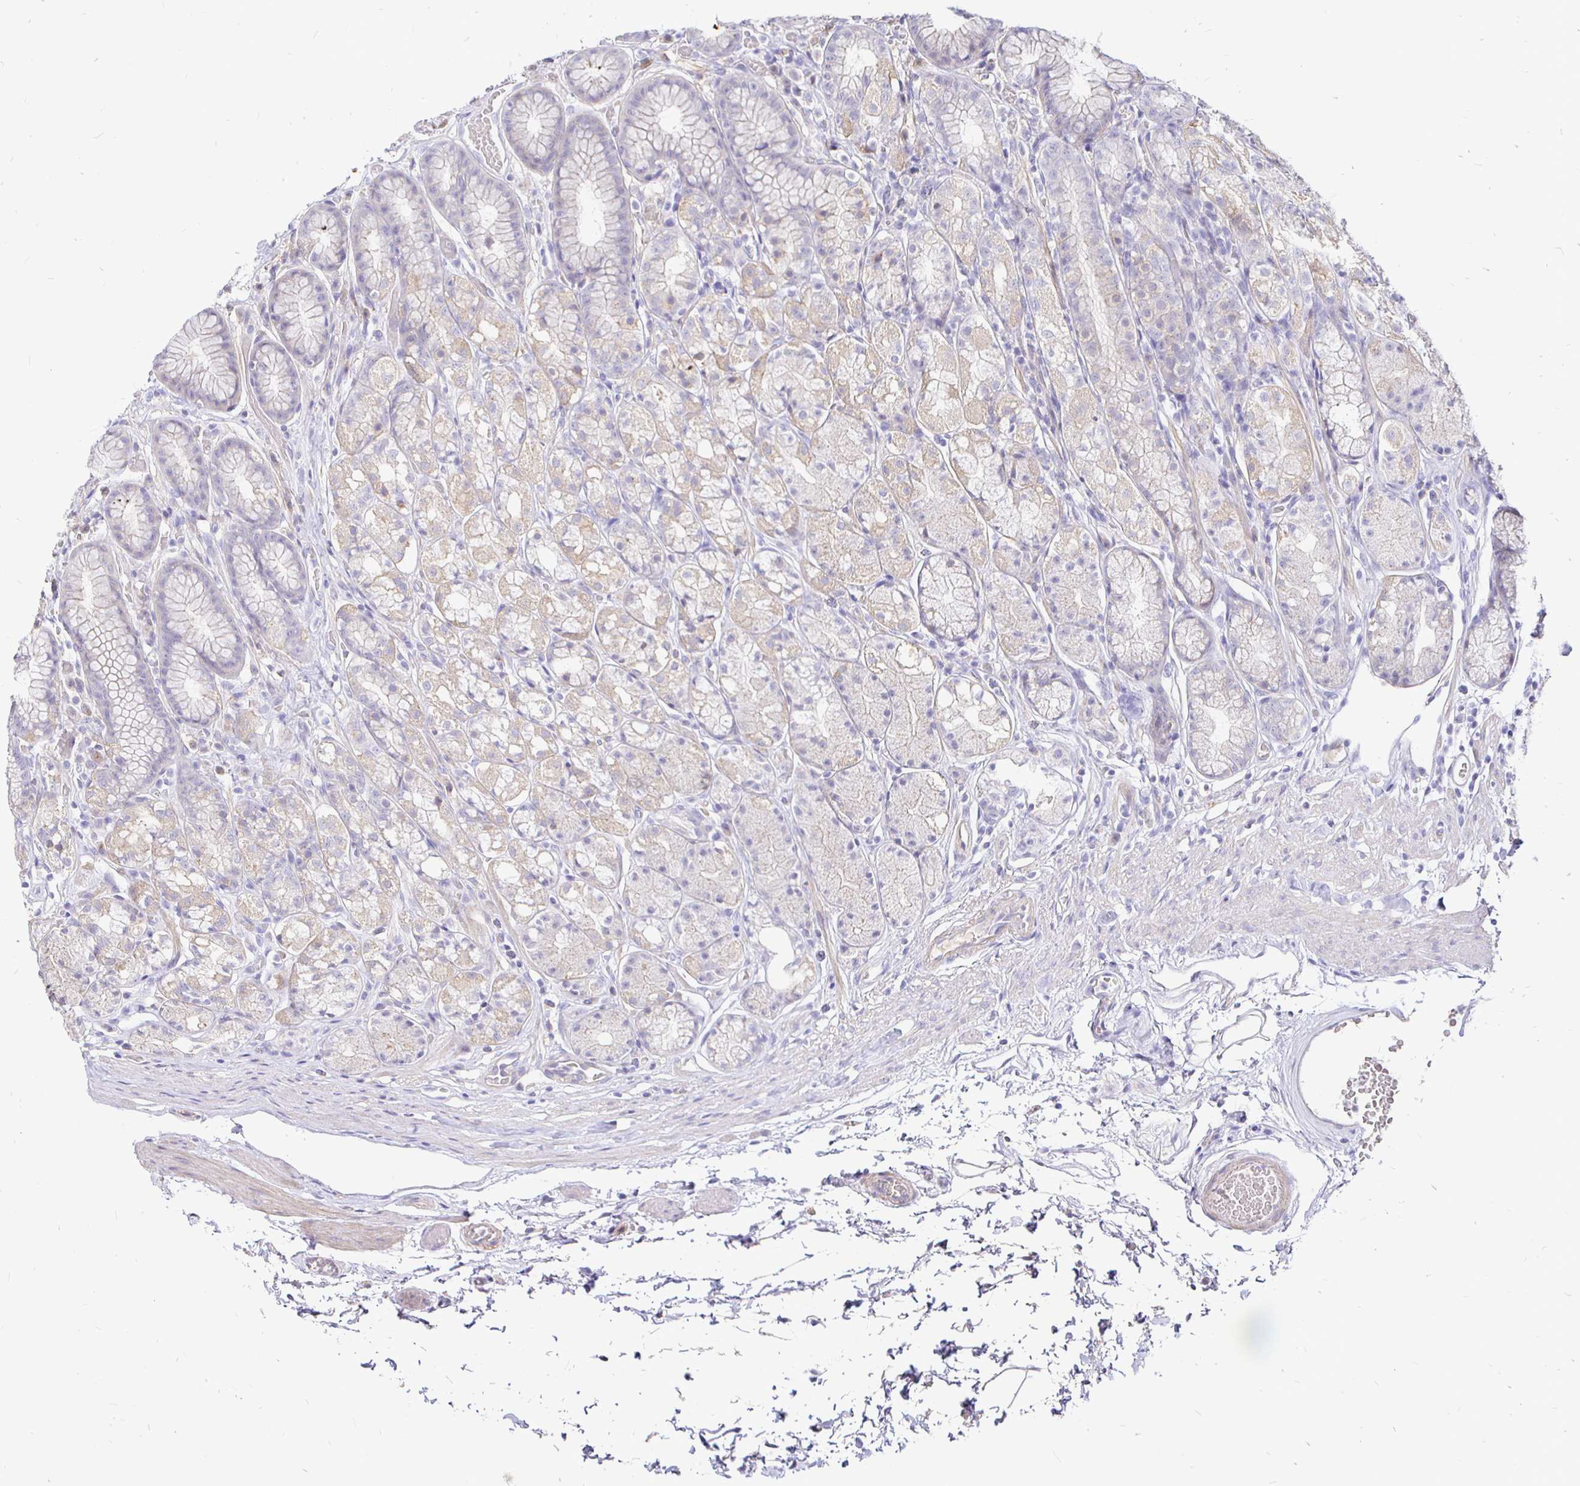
{"staining": {"intensity": "weak", "quantity": "25%-75%", "location": "cytoplasmic/membranous"}, "tissue": "stomach", "cell_type": "Glandular cells", "image_type": "normal", "snomed": [{"axis": "morphology", "description": "Normal tissue, NOS"}, {"axis": "topography", "description": "Smooth muscle"}, {"axis": "topography", "description": "Stomach"}], "caption": "An image showing weak cytoplasmic/membranous positivity in about 25%-75% of glandular cells in unremarkable stomach, as visualized by brown immunohistochemical staining.", "gene": "NECAB1", "patient": {"sex": "male", "age": 70}}